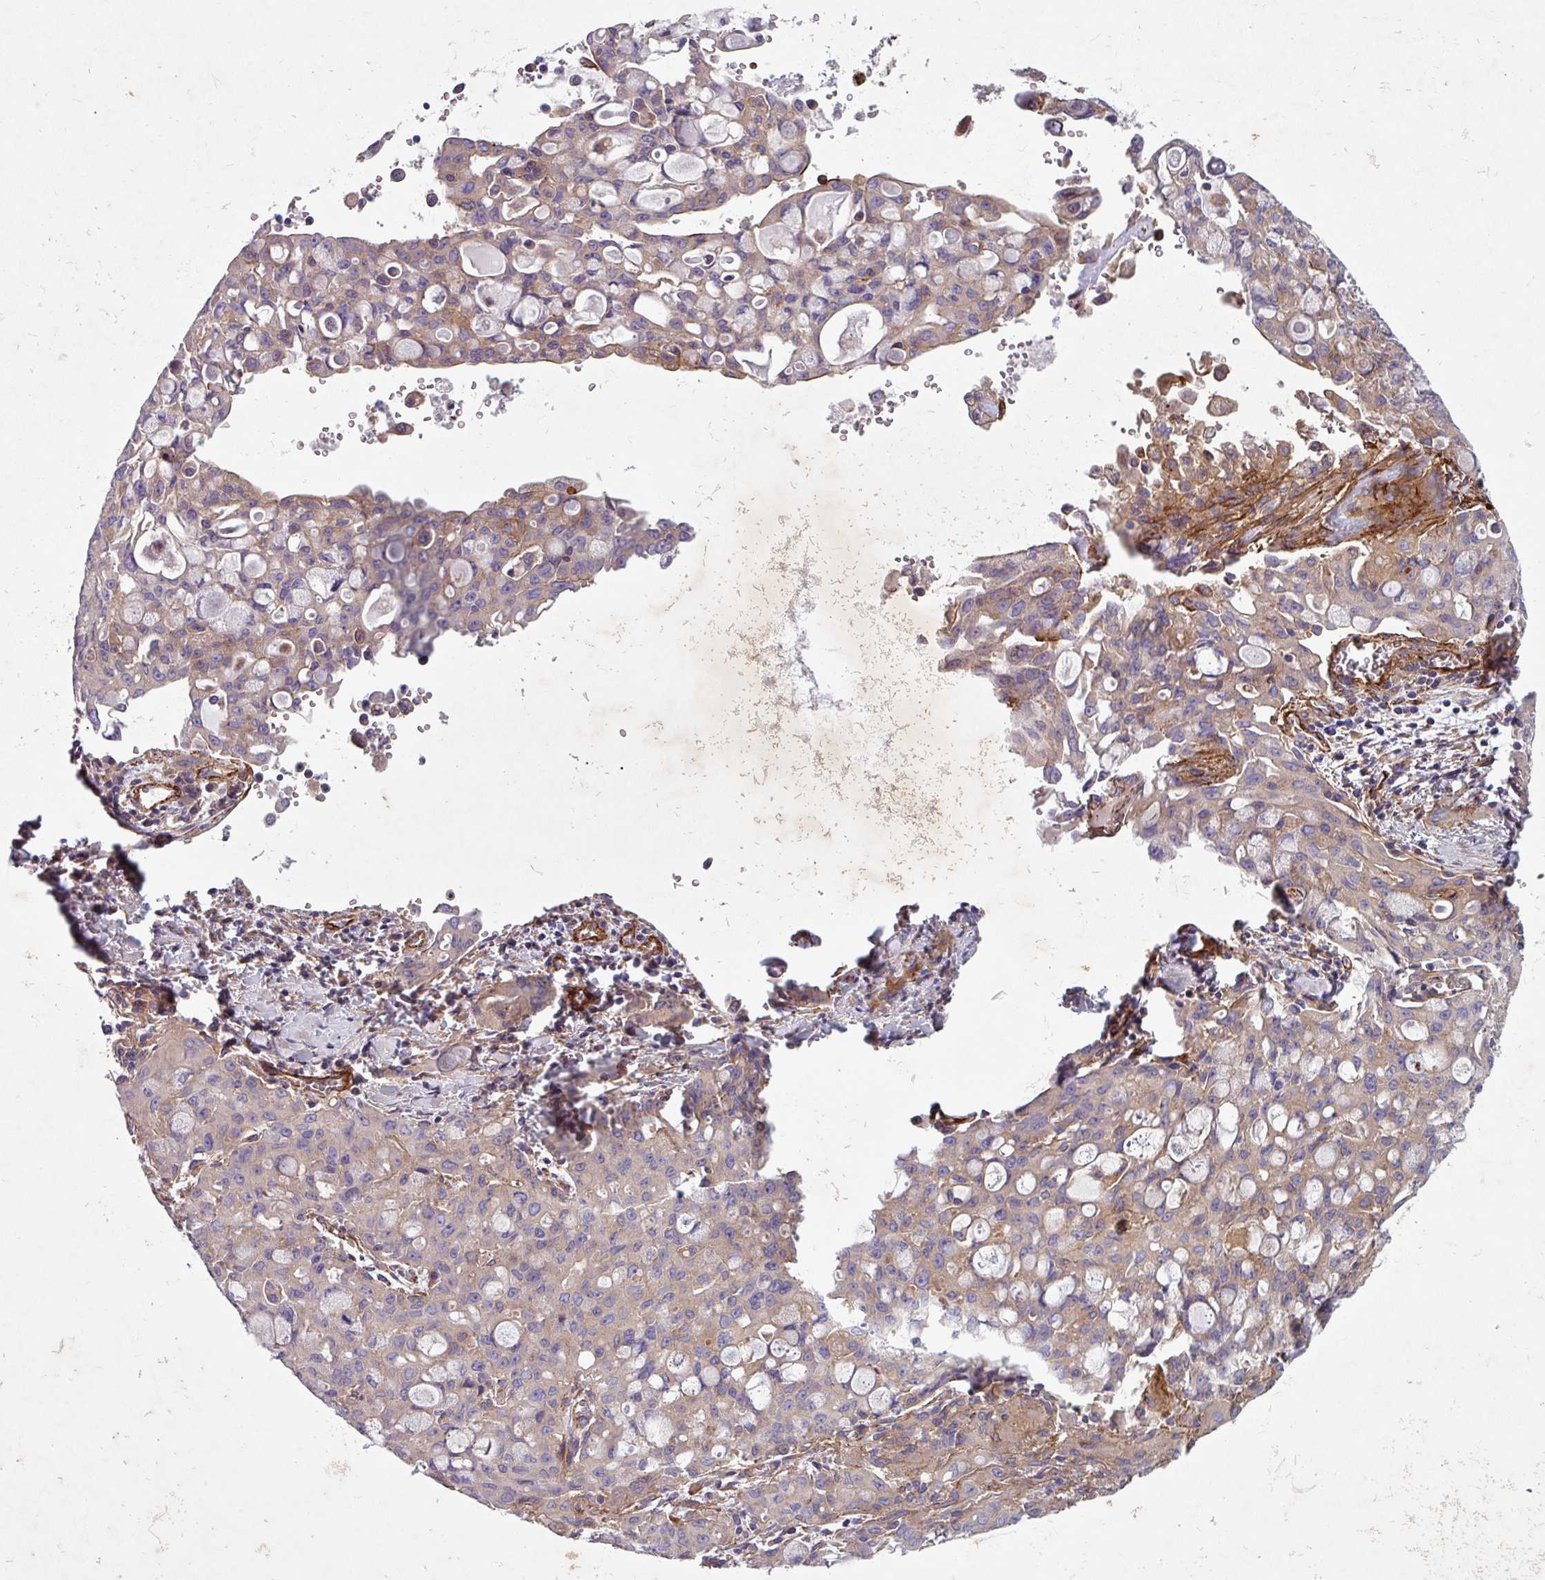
{"staining": {"intensity": "weak", "quantity": "<25%", "location": "cytoplasmic/membranous"}, "tissue": "lung cancer", "cell_type": "Tumor cells", "image_type": "cancer", "snomed": [{"axis": "morphology", "description": "Adenocarcinoma, NOS"}, {"axis": "topography", "description": "Lung"}], "caption": "Tumor cells show no significant protein positivity in lung cancer.", "gene": "ATP2C2", "patient": {"sex": "female", "age": 44}}